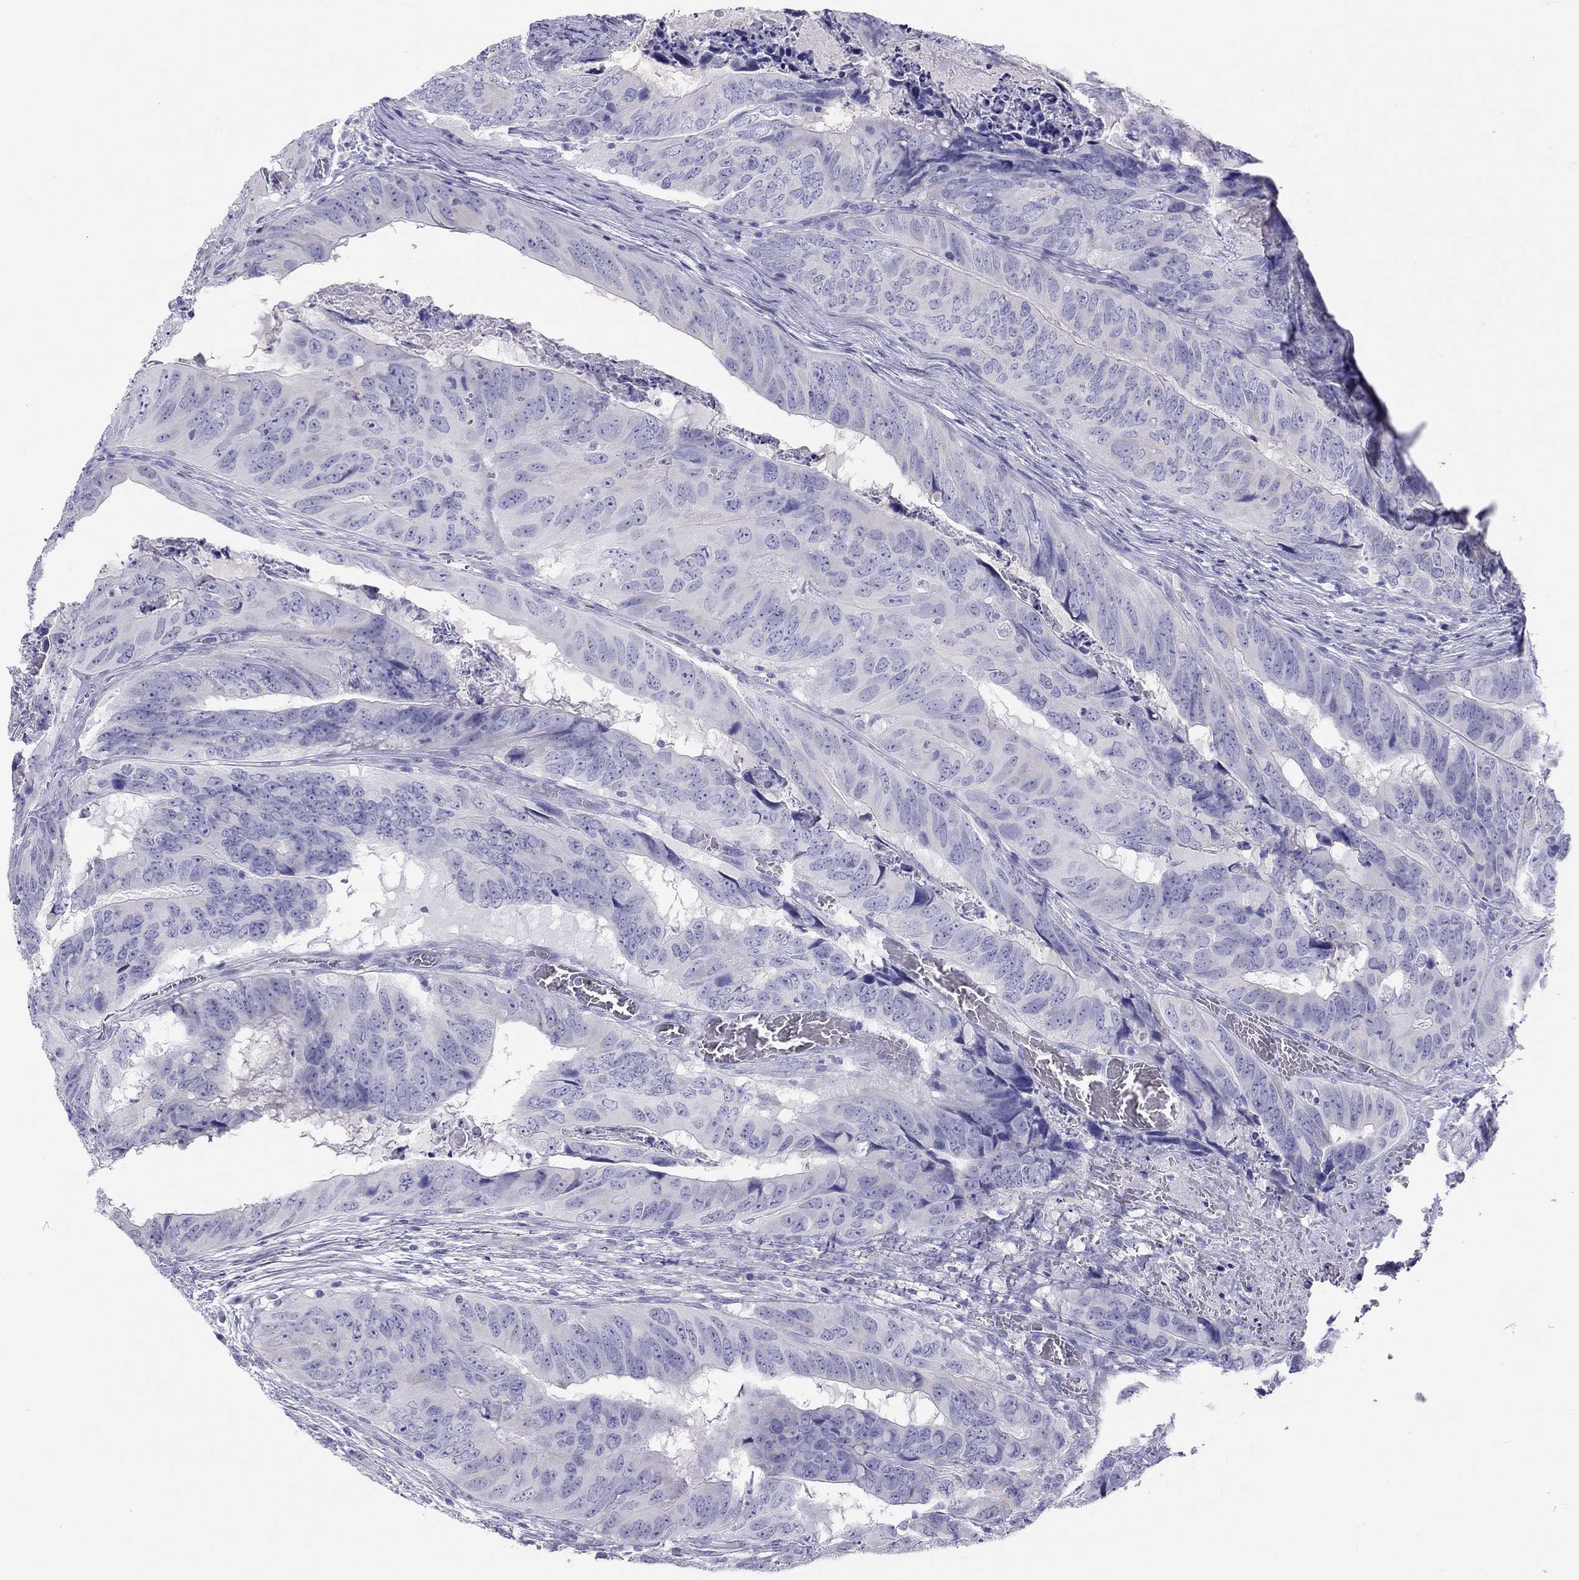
{"staining": {"intensity": "negative", "quantity": "none", "location": "none"}, "tissue": "colorectal cancer", "cell_type": "Tumor cells", "image_type": "cancer", "snomed": [{"axis": "morphology", "description": "Adenocarcinoma, NOS"}, {"axis": "topography", "description": "Colon"}], "caption": "Immunohistochemistry of colorectal cancer shows no expression in tumor cells.", "gene": "PSMB11", "patient": {"sex": "male", "age": 79}}